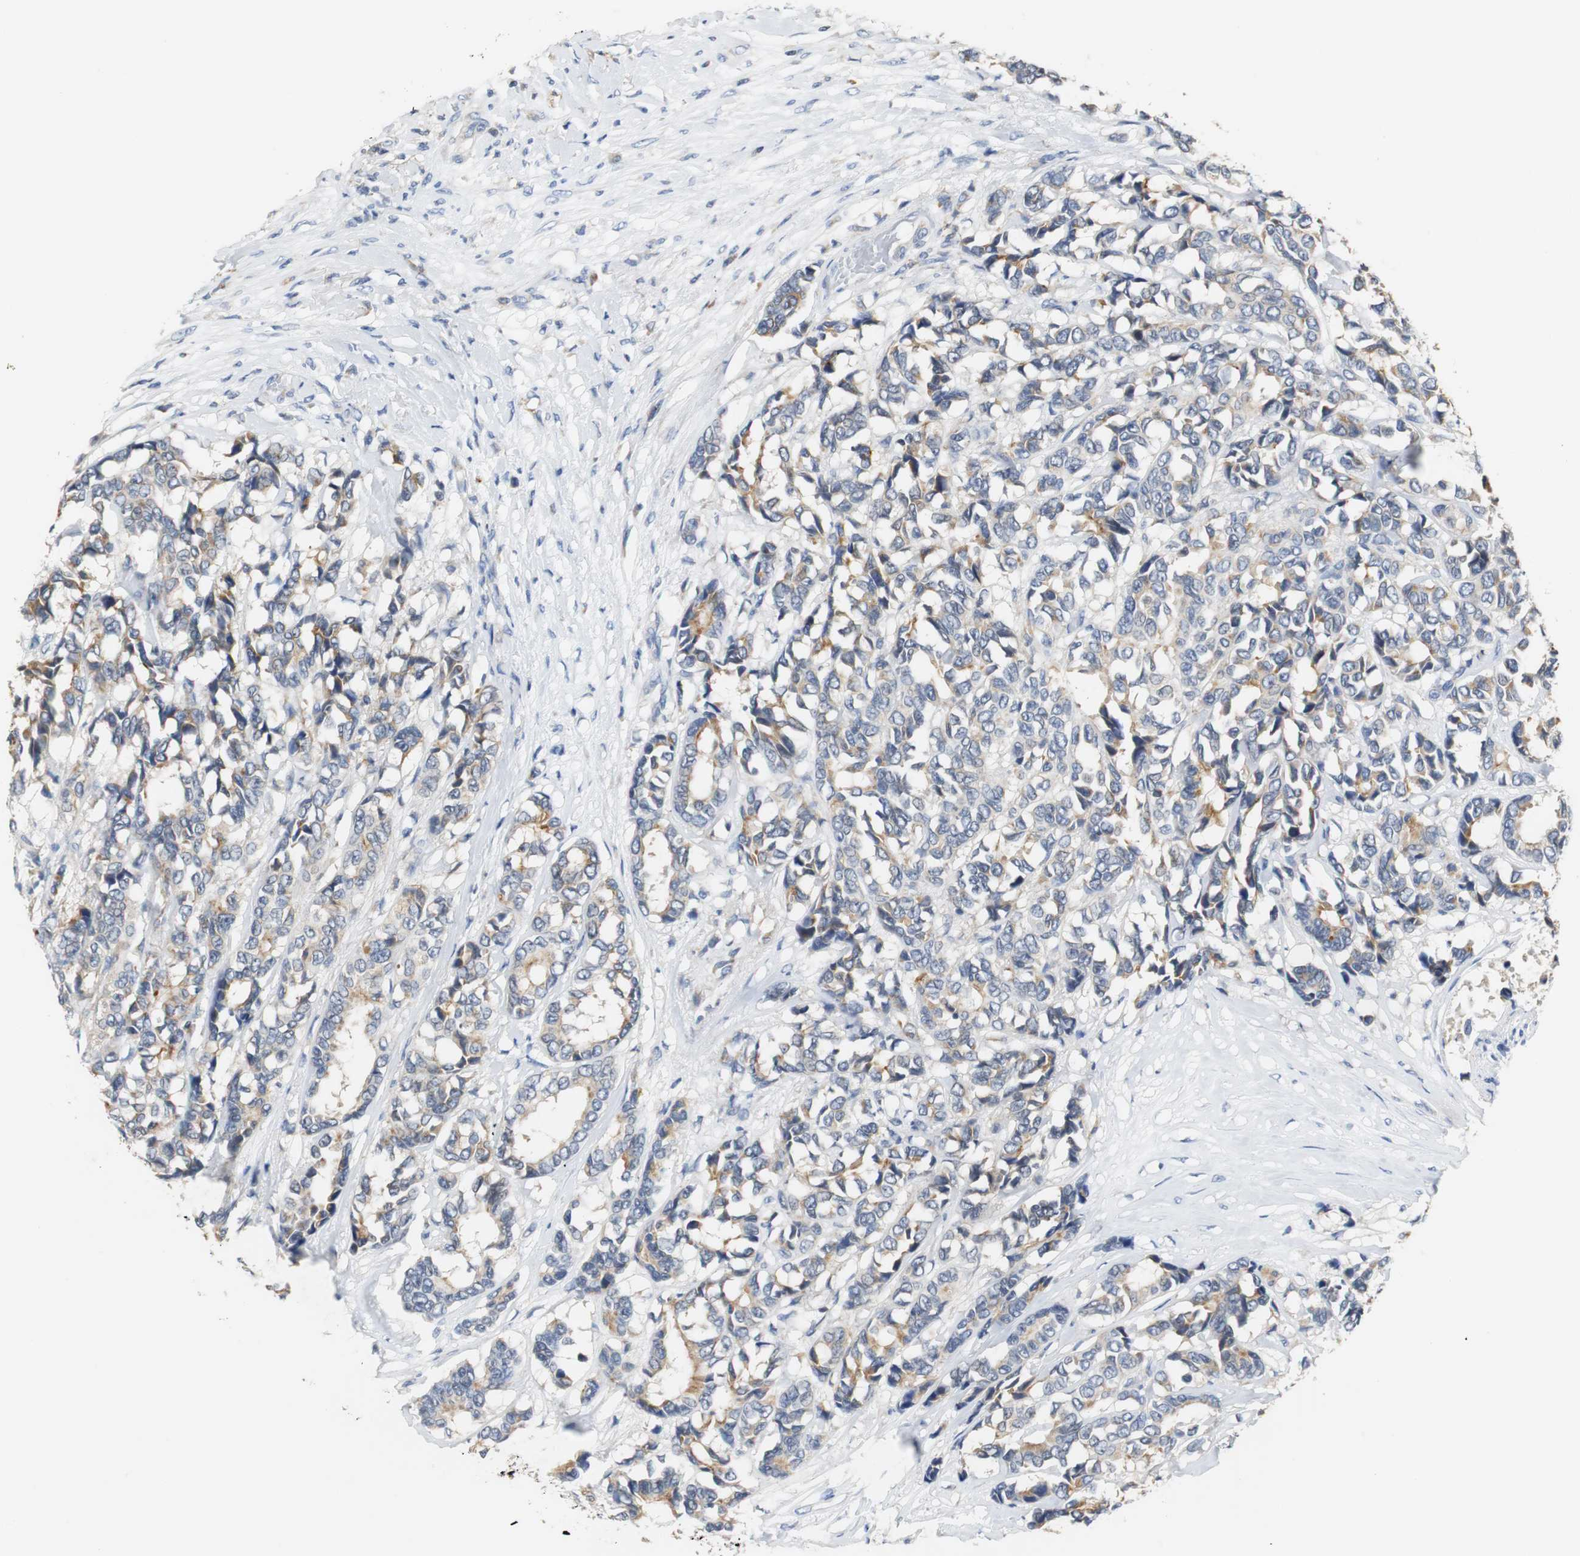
{"staining": {"intensity": "moderate", "quantity": "<25%", "location": "cytoplasmic/membranous"}, "tissue": "breast cancer", "cell_type": "Tumor cells", "image_type": "cancer", "snomed": [{"axis": "morphology", "description": "Duct carcinoma"}, {"axis": "topography", "description": "Breast"}], "caption": "Approximately <25% of tumor cells in breast cancer display moderate cytoplasmic/membranous protein positivity as visualized by brown immunohistochemical staining.", "gene": "VAMP8", "patient": {"sex": "female", "age": 87}}